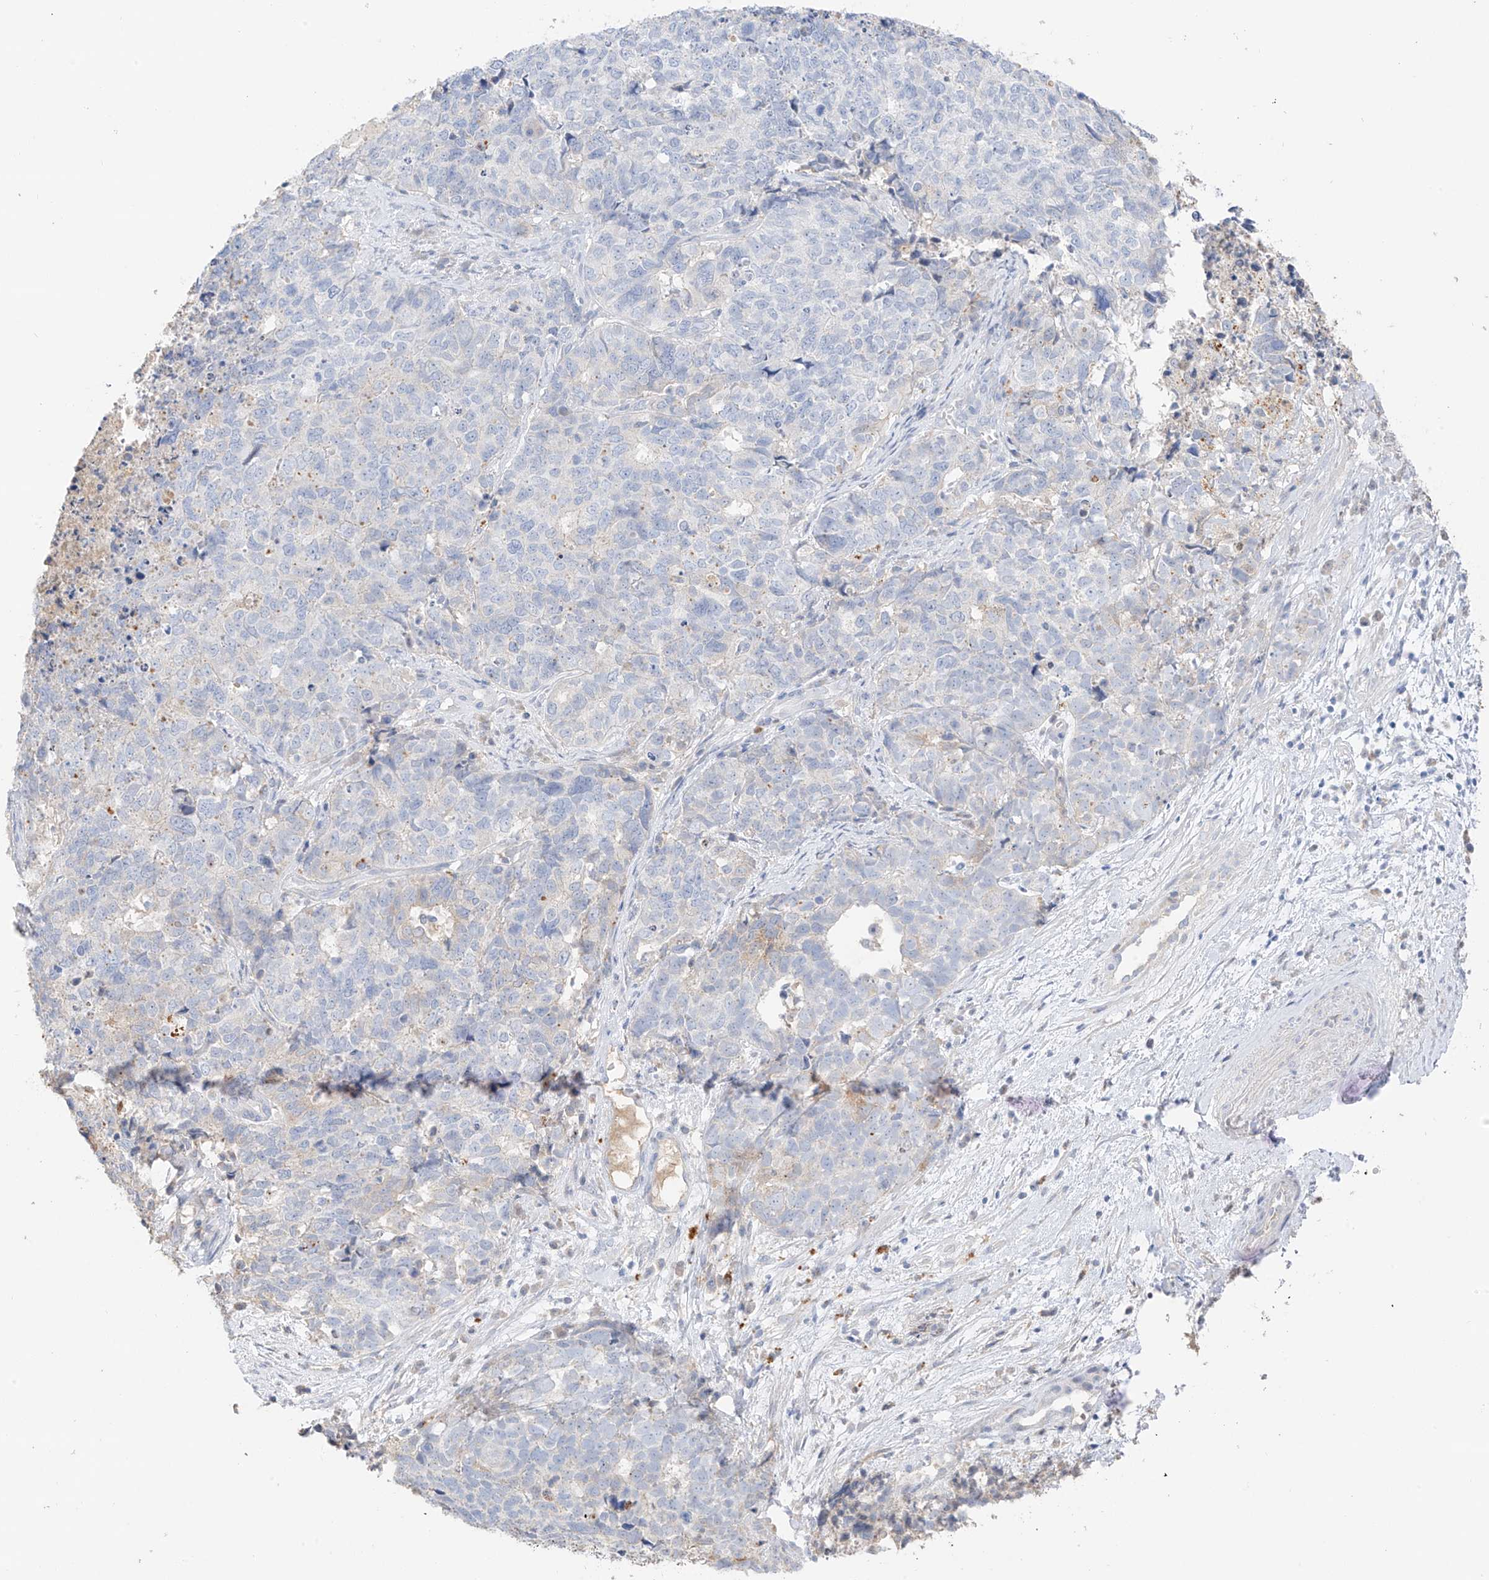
{"staining": {"intensity": "negative", "quantity": "none", "location": "none"}, "tissue": "cervical cancer", "cell_type": "Tumor cells", "image_type": "cancer", "snomed": [{"axis": "morphology", "description": "Squamous cell carcinoma, NOS"}, {"axis": "topography", "description": "Cervix"}], "caption": "An immunohistochemistry image of cervical cancer is shown. There is no staining in tumor cells of cervical cancer.", "gene": "CAPN13", "patient": {"sex": "female", "age": 63}}